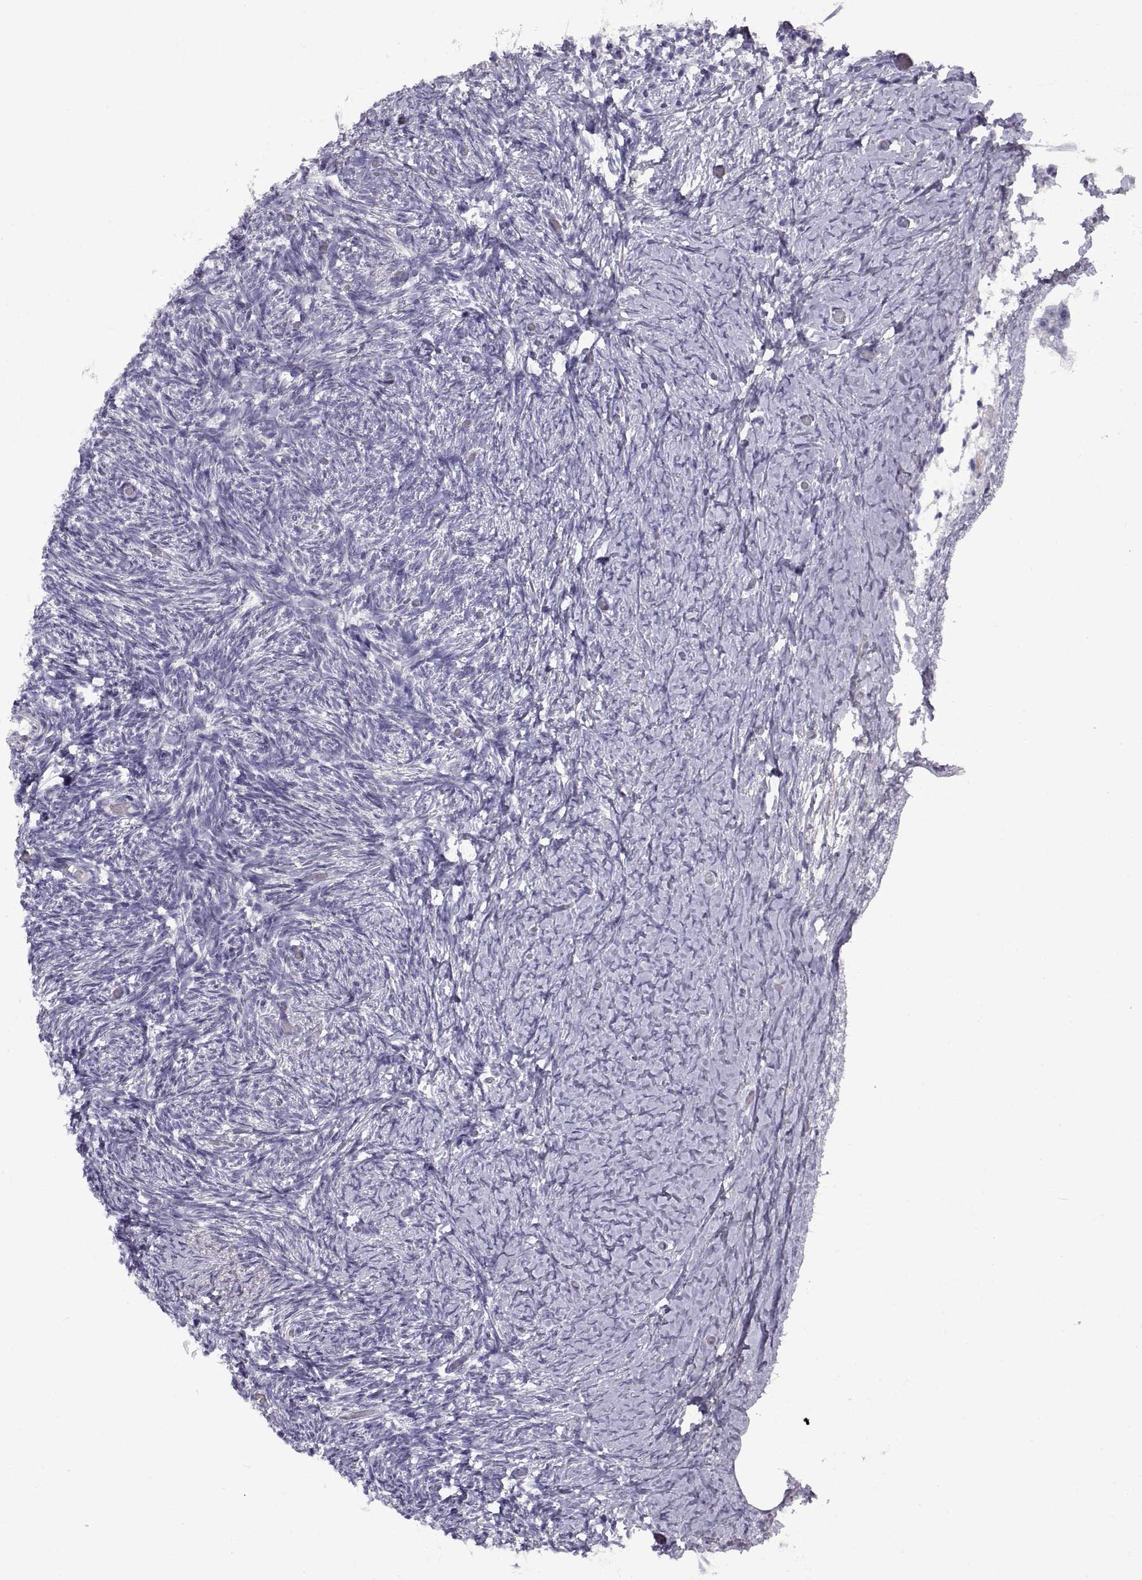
{"staining": {"intensity": "negative", "quantity": "none", "location": "none"}, "tissue": "ovary", "cell_type": "Follicle cells", "image_type": "normal", "snomed": [{"axis": "morphology", "description": "Normal tissue, NOS"}, {"axis": "topography", "description": "Ovary"}], "caption": "Ovary was stained to show a protein in brown. There is no significant expression in follicle cells. (DAB (3,3'-diaminobenzidine) immunohistochemistry (IHC) with hematoxylin counter stain).", "gene": "CRYBB3", "patient": {"sex": "female", "age": 39}}